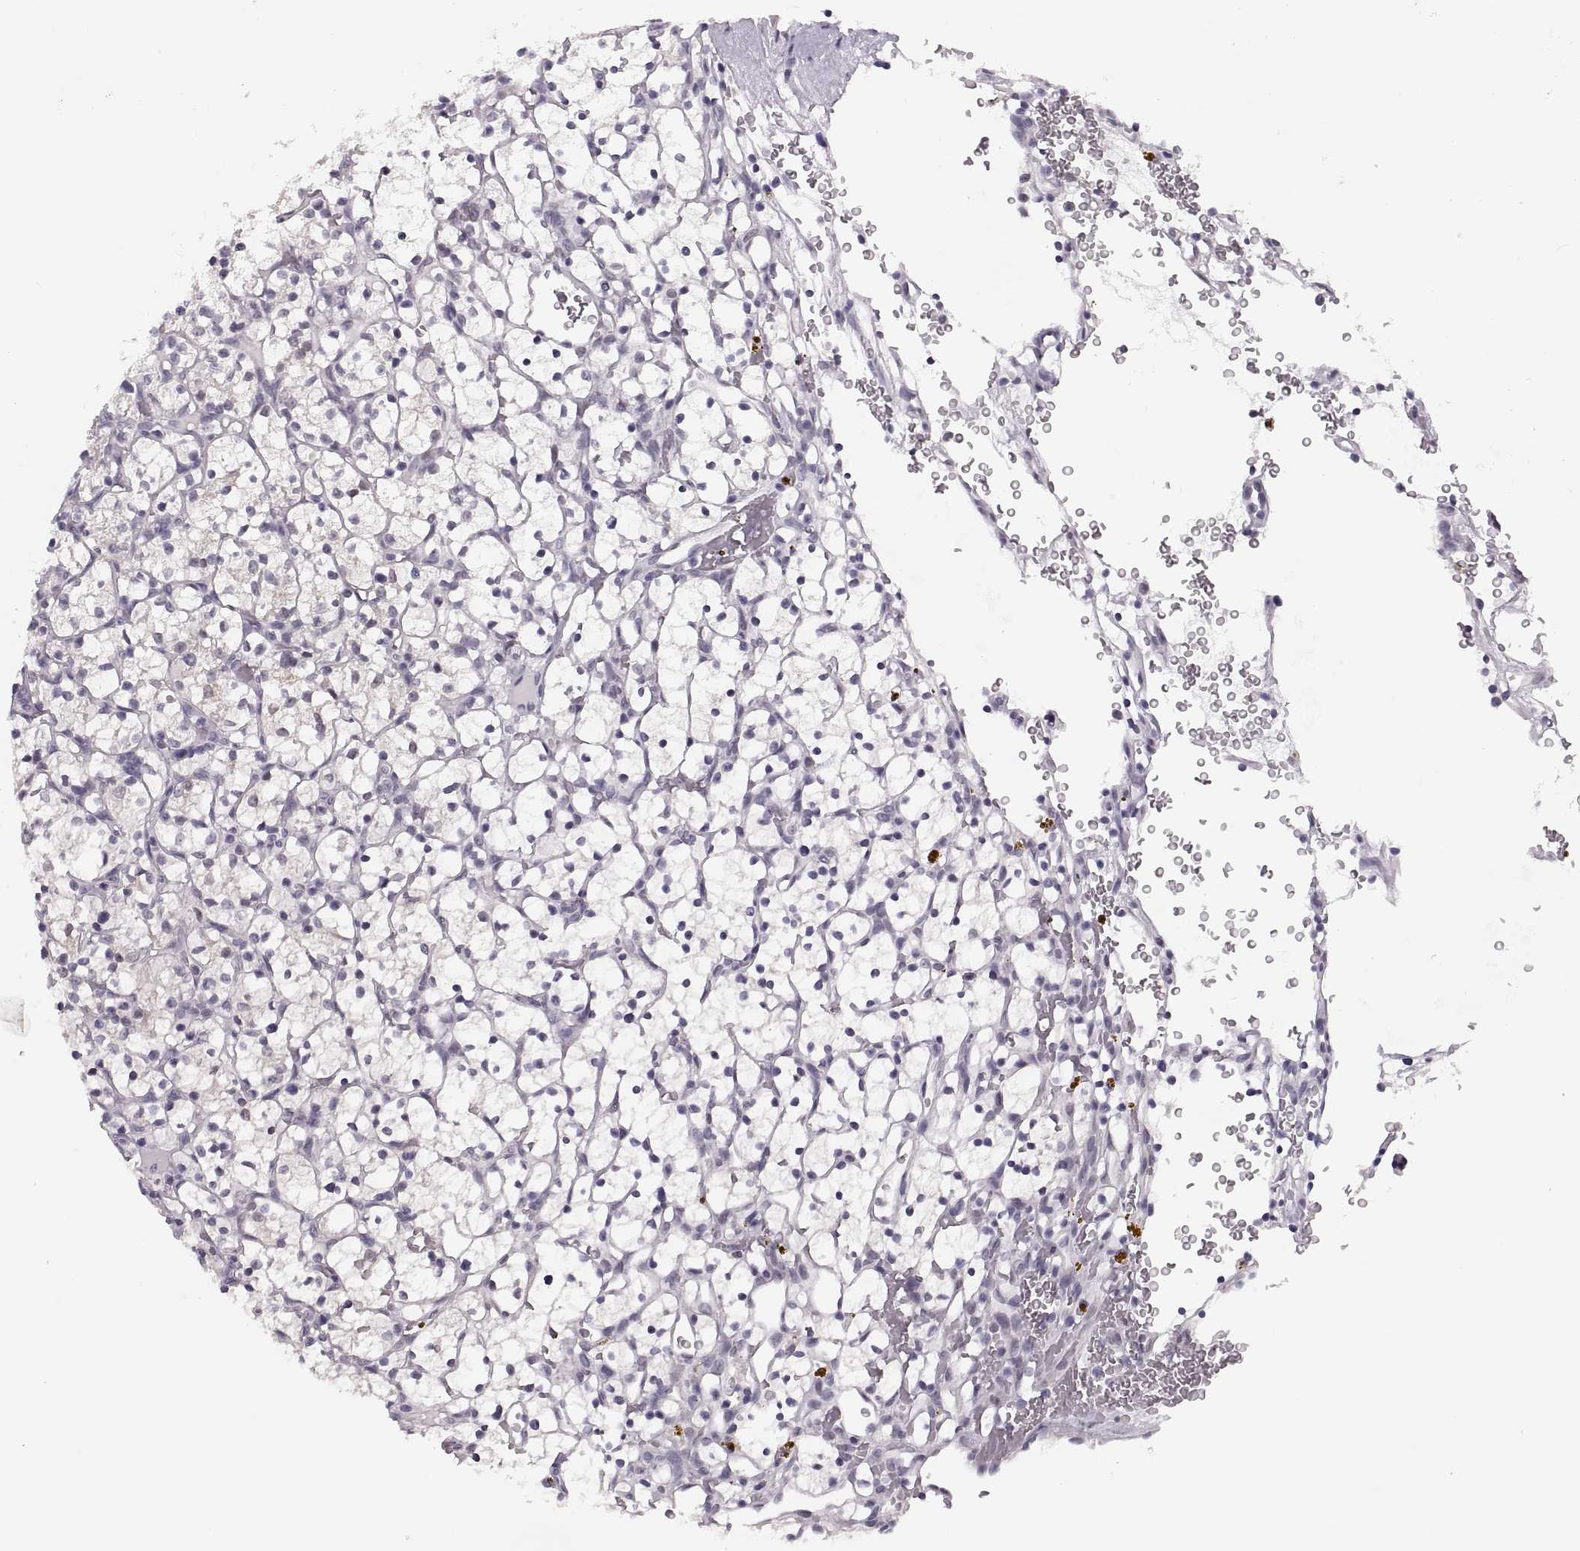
{"staining": {"intensity": "negative", "quantity": "none", "location": "none"}, "tissue": "renal cancer", "cell_type": "Tumor cells", "image_type": "cancer", "snomed": [{"axis": "morphology", "description": "Adenocarcinoma, NOS"}, {"axis": "topography", "description": "Kidney"}], "caption": "Immunohistochemical staining of renal adenocarcinoma reveals no significant staining in tumor cells. (DAB immunohistochemistry, high magnification).", "gene": "ADH6", "patient": {"sex": "female", "age": 64}}